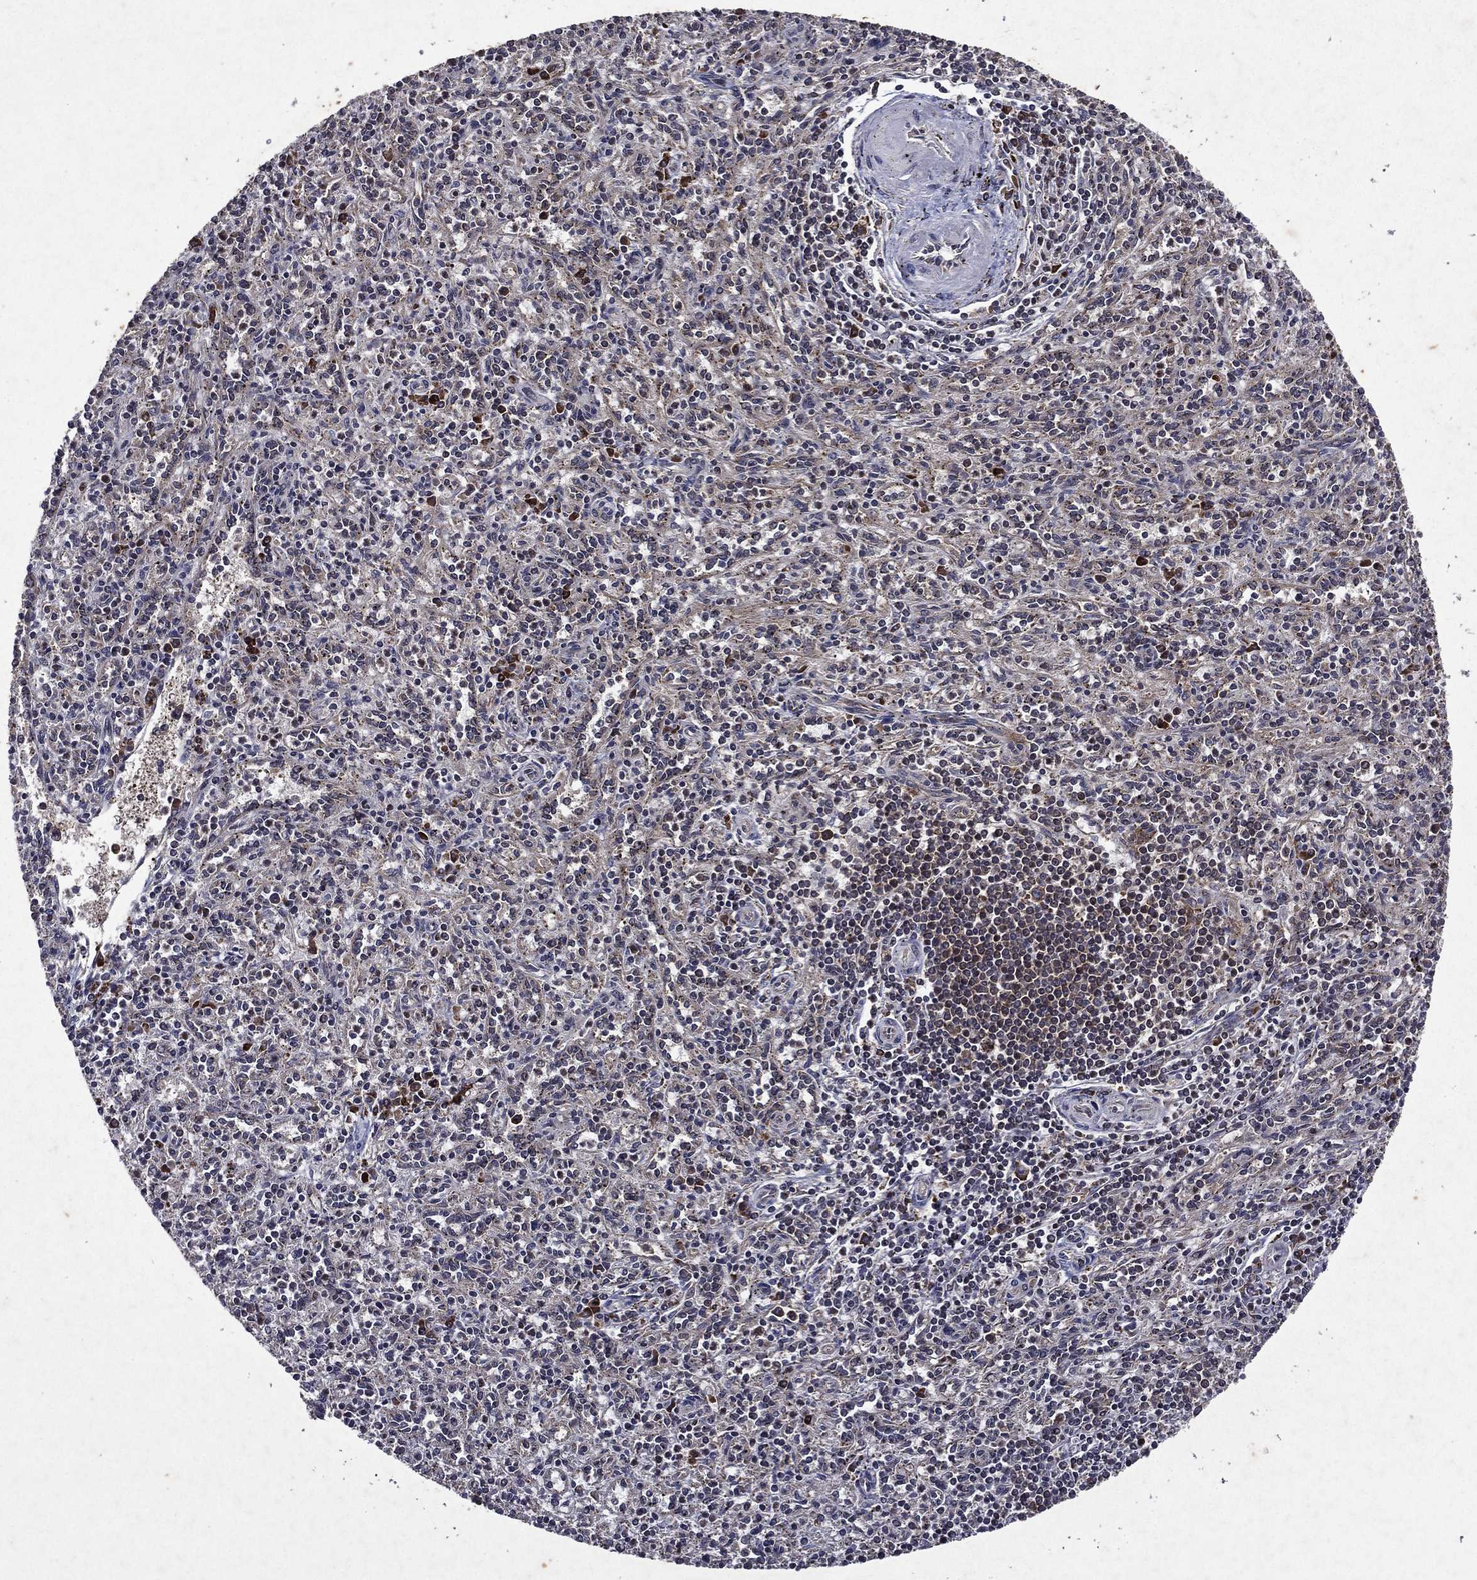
{"staining": {"intensity": "strong", "quantity": "<25%", "location": "cytoplasmic/membranous"}, "tissue": "spleen", "cell_type": "Cells in red pulp", "image_type": "normal", "snomed": [{"axis": "morphology", "description": "Normal tissue, NOS"}, {"axis": "topography", "description": "Spleen"}], "caption": "The immunohistochemical stain labels strong cytoplasmic/membranous expression in cells in red pulp of normal spleen. Immunohistochemistry (ihc) stains the protein in brown and the nuclei are stained blue.", "gene": "EIF2B4", "patient": {"sex": "male", "age": 69}}